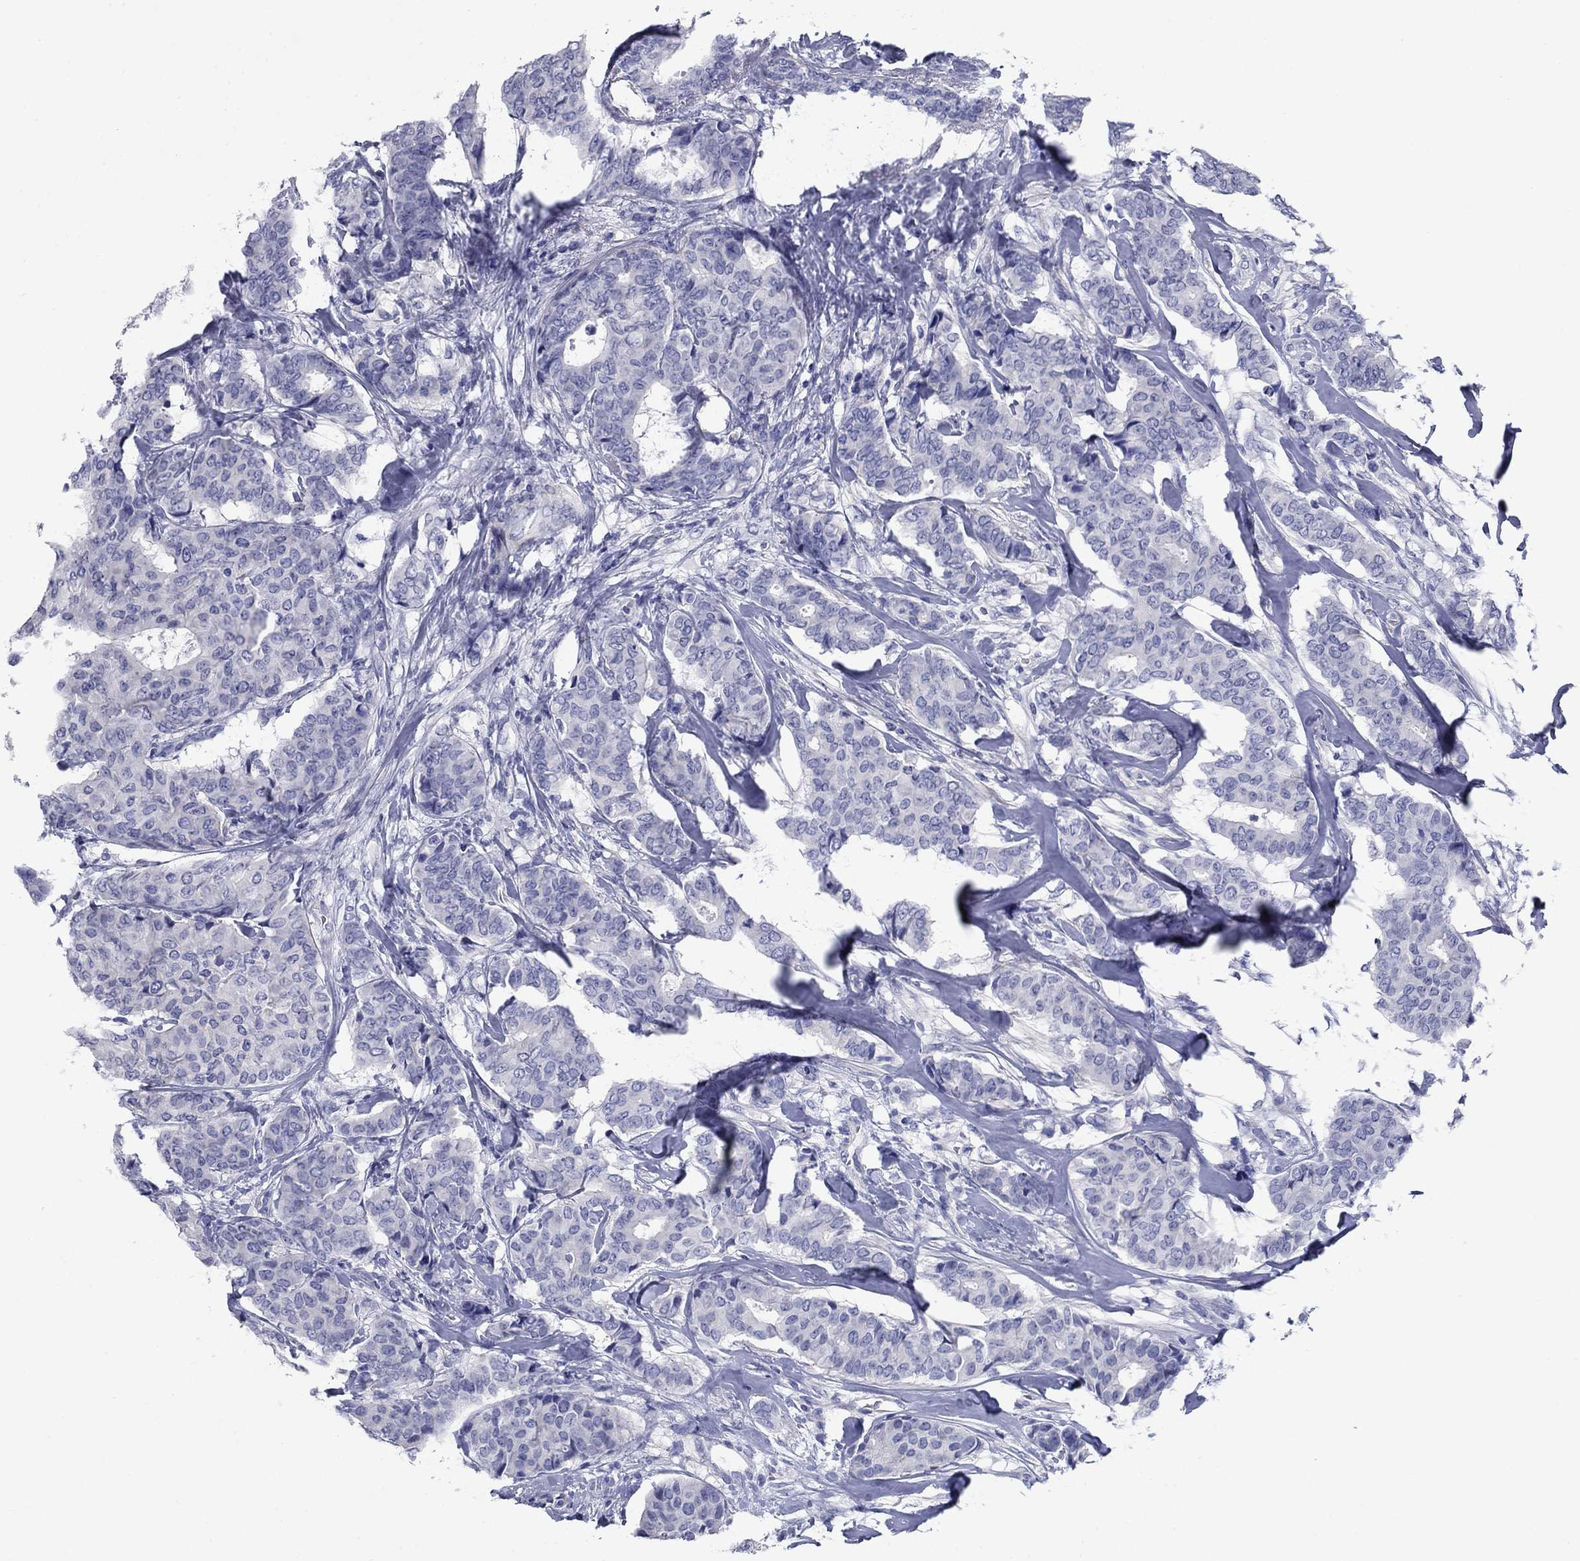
{"staining": {"intensity": "negative", "quantity": "none", "location": "none"}, "tissue": "breast cancer", "cell_type": "Tumor cells", "image_type": "cancer", "snomed": [{"axis": "morphology", "description": "Duct carcinoma"}, {"axis": "topography", "description": "Breast"}], "caption": "Tumor cells show no significant positivity in breast intraductal carcinoma.", "gene": "PRKCG", "patient": {"sex": "female", "age": 75}}